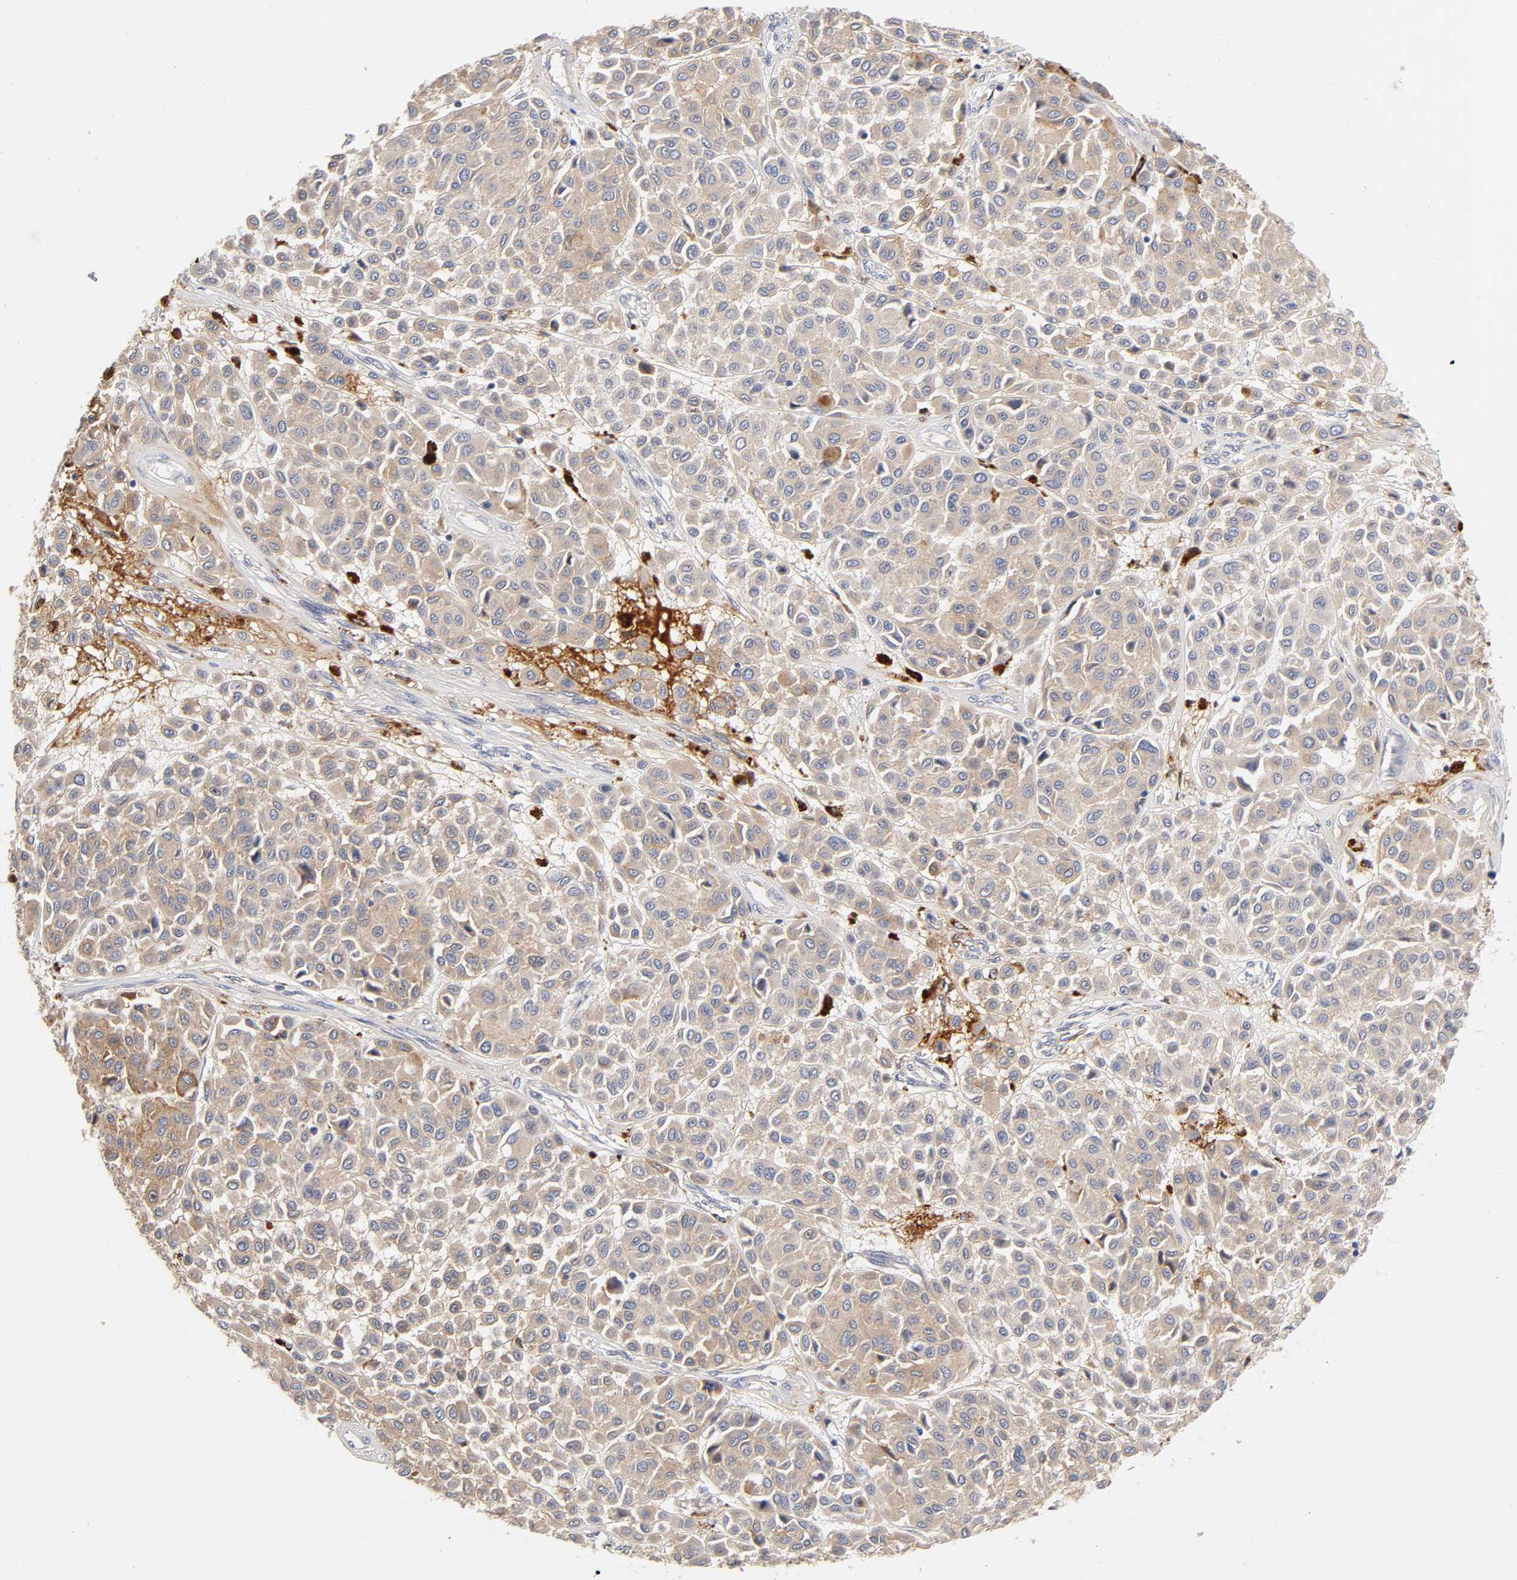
{"staining": {"intensity": "weak", "quantity": ">75%", "location": "cytoplasmic/membranous"}, "tissue": "melanoma", "cell_type": "Tumor cells", "image_type": "cancer", "snomed": [{"axis": "morphology", "description": "Malignant melanoma, Metastatic site"}, {"axis": "topography", "description": "Soft tissue"}], "caption": "Protein expression analysis of human melanoma reveals weak cytoplasmic/membranous positivity in about >75% of tumor cells. The protein is shown in brown color, while the nuclei are stained blue.", "gene": "C17orf75", "patient": {"sex": "male", "age": 41}}